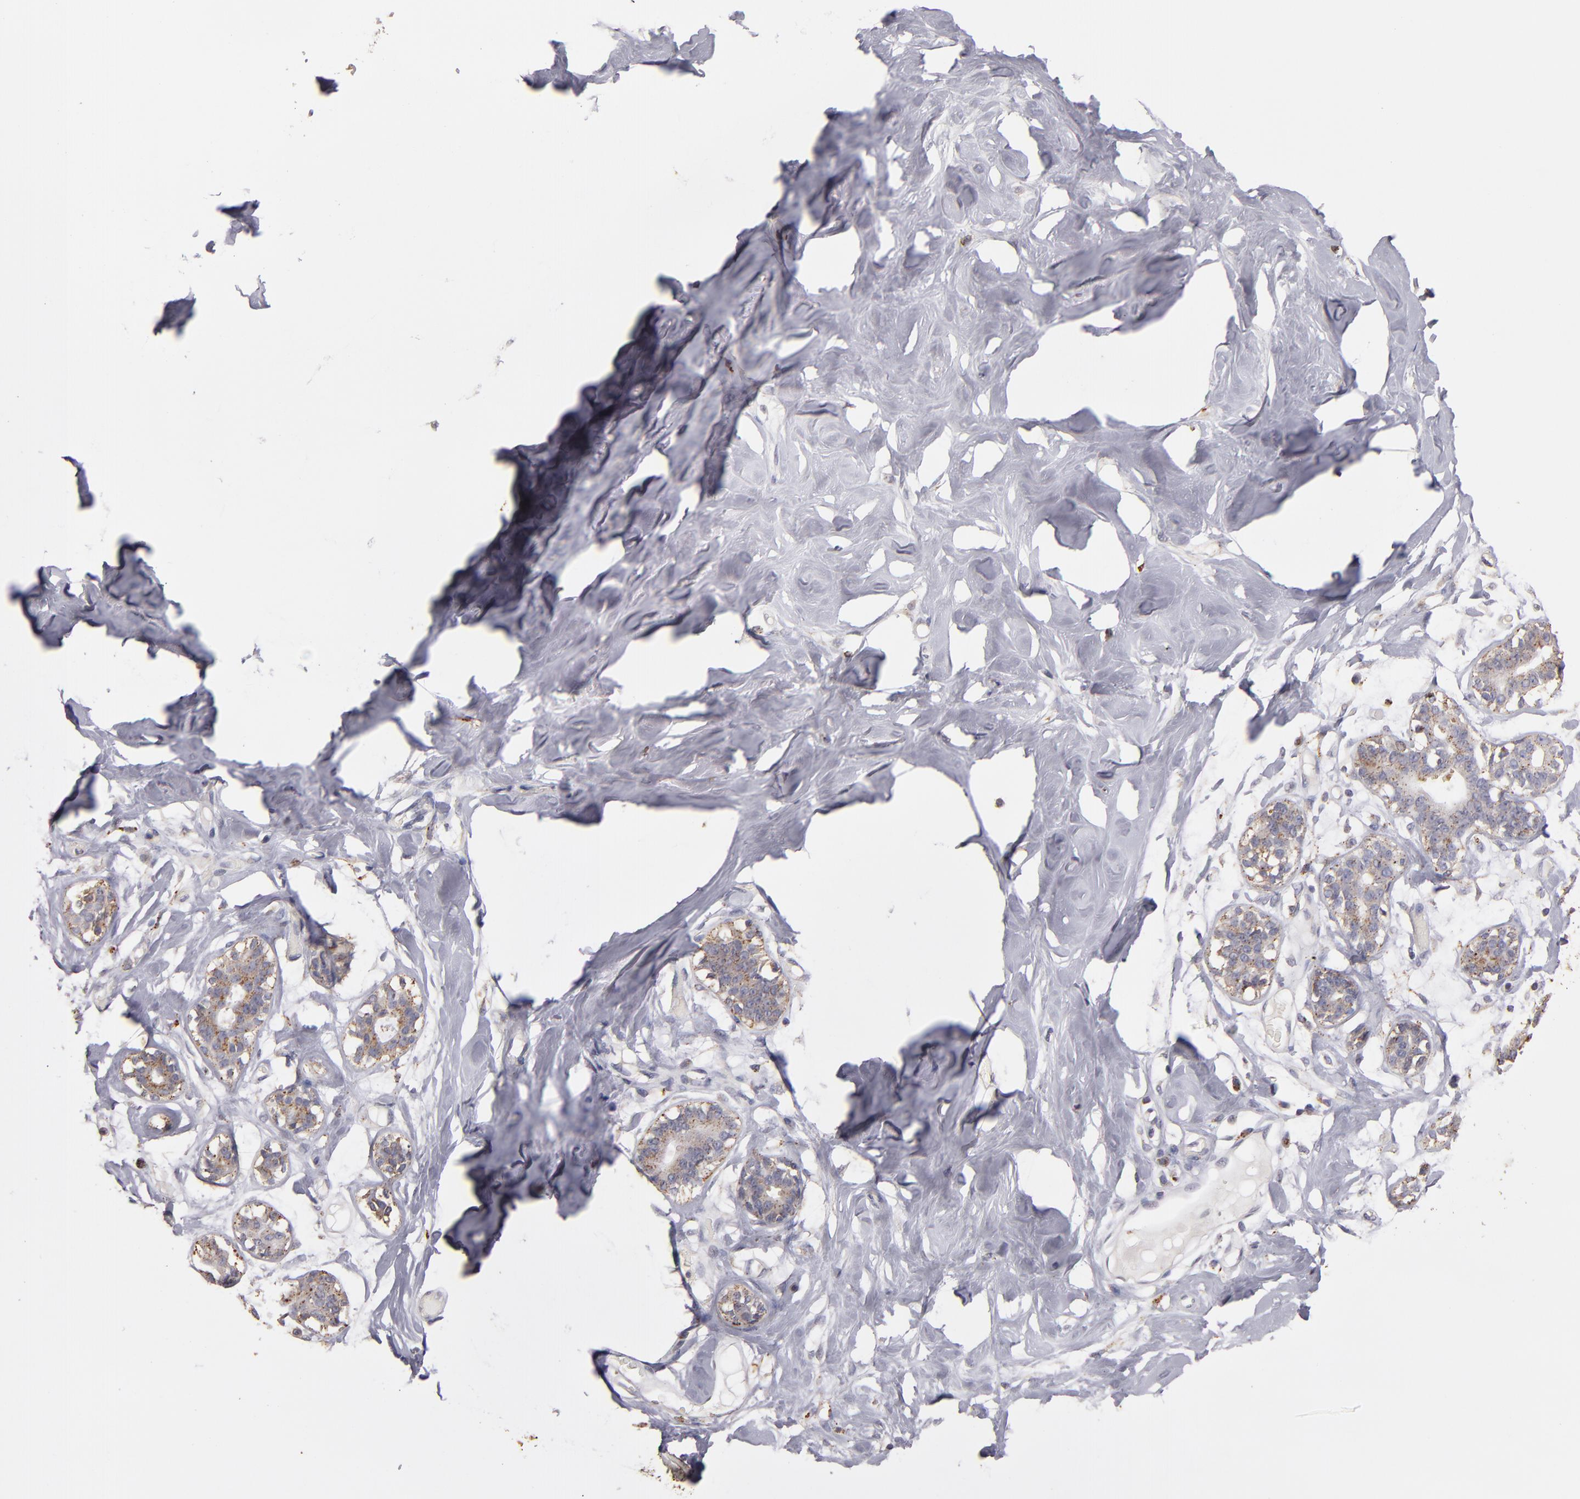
{"staining": {"intensity": "negative", "quantity": "none", "location": "none"}, "tissue": "breast", "cell_type": "Adipocytes", "image_type": "normal", "snomed": [{"axis": "morphology", "description": "Normal tissue, NOS"}, {"axis": "topography", "description": "Breast"}, {"axis": "topography", "description": "Soft tissue"}], "caption": "IHC of normal human breast displays no positivity in adipocytes.", "gene": "TRAF1", "patient": {"sex": "female", "age": 25}}